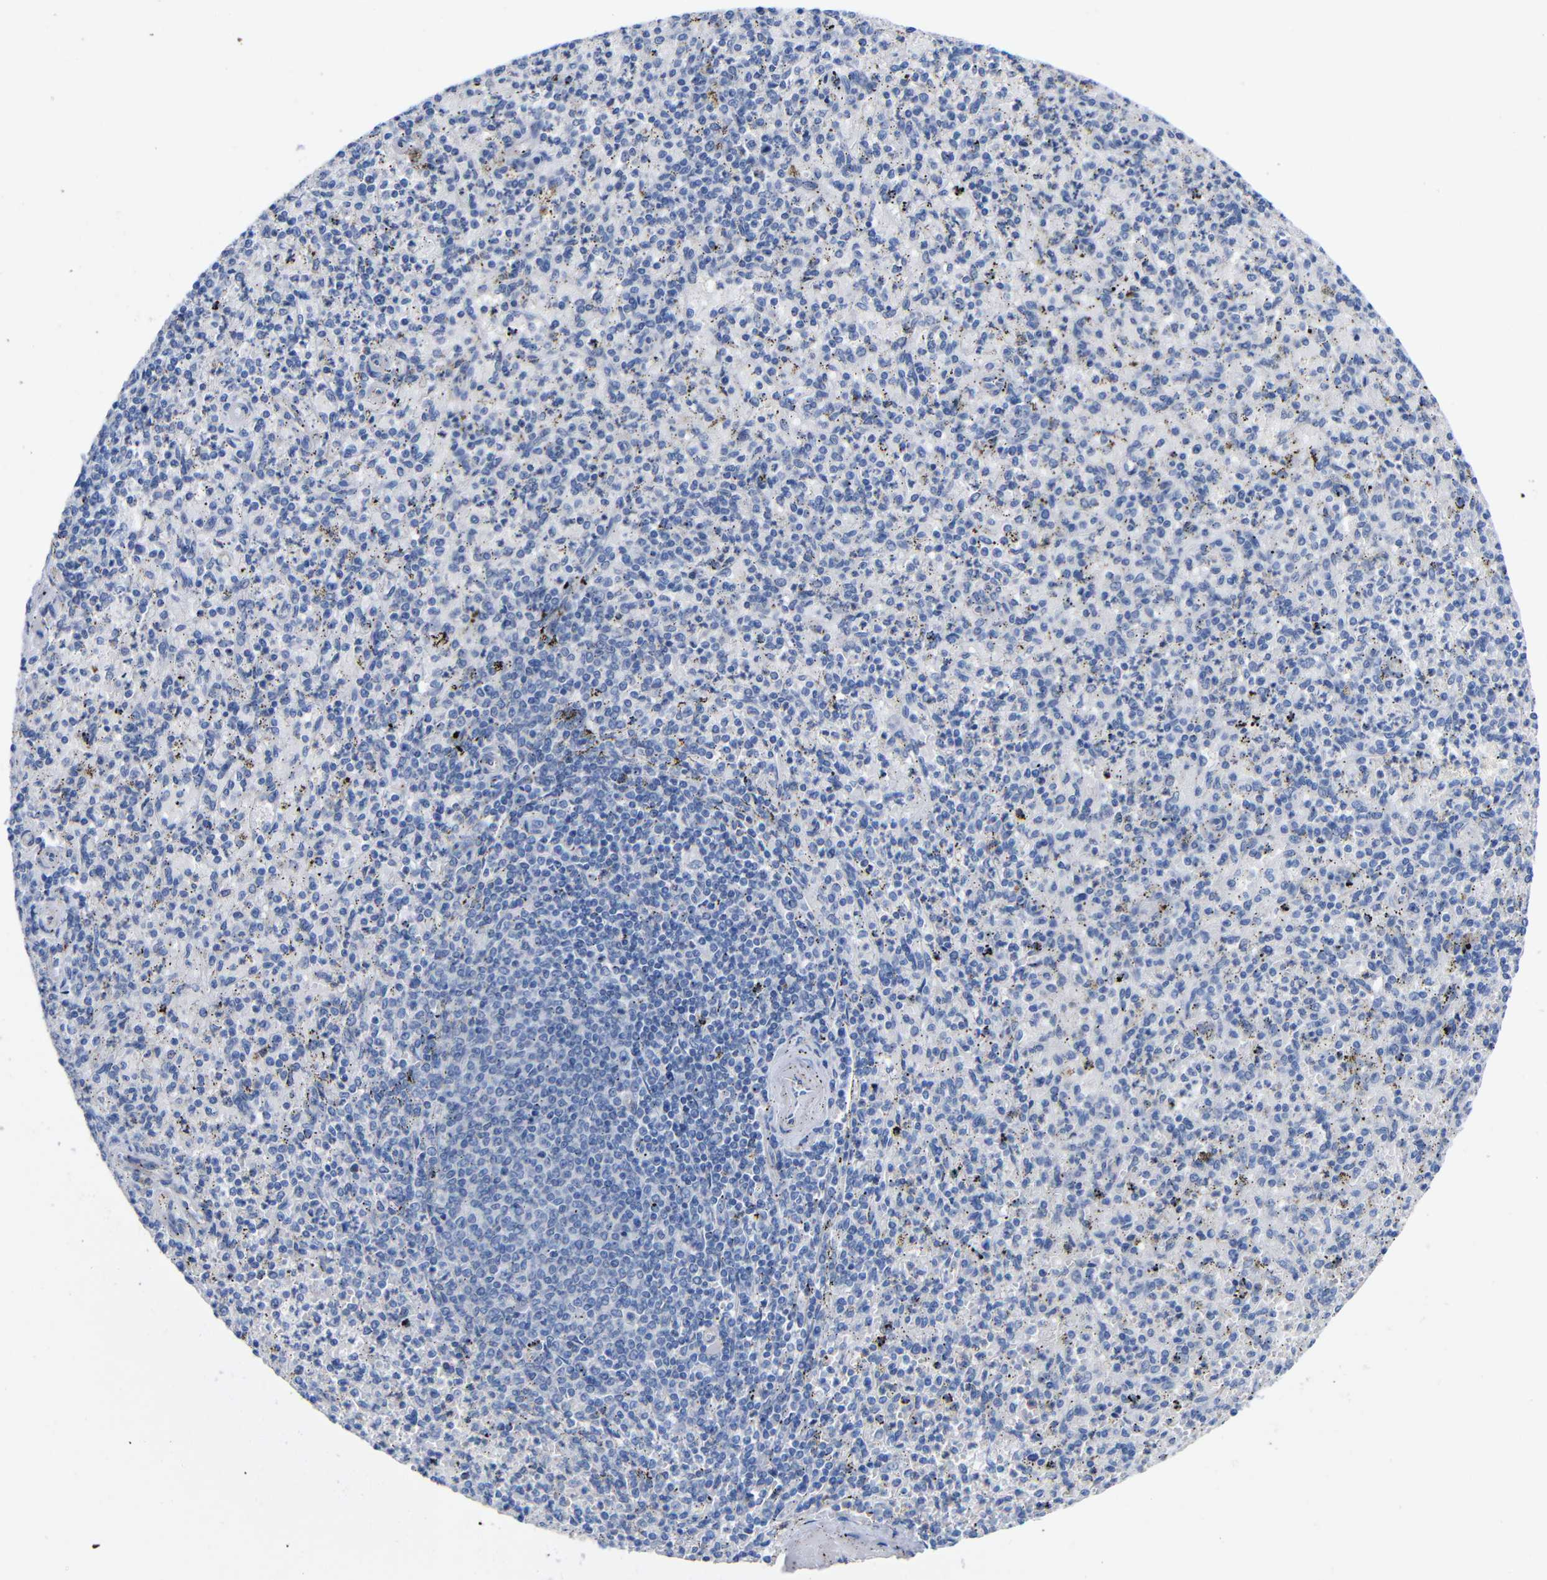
{"staining": {"intensity": "negative", "quantity": "none", "location": "none"}, "tissue": "spleen", "cell_type": "Cells in red pulp", "image_type": "normal", "snomed": [{"axis": "morphology", "description": "Normal tissue, NOS"}, {"axis": "topography", "description": "Spleen"}], "caption": "Protein analysis of normal spleen reveals no significant expression in cells in red pulp.", "gene": "CGNL1", "patient": {"sex": "male", "age": 72}}